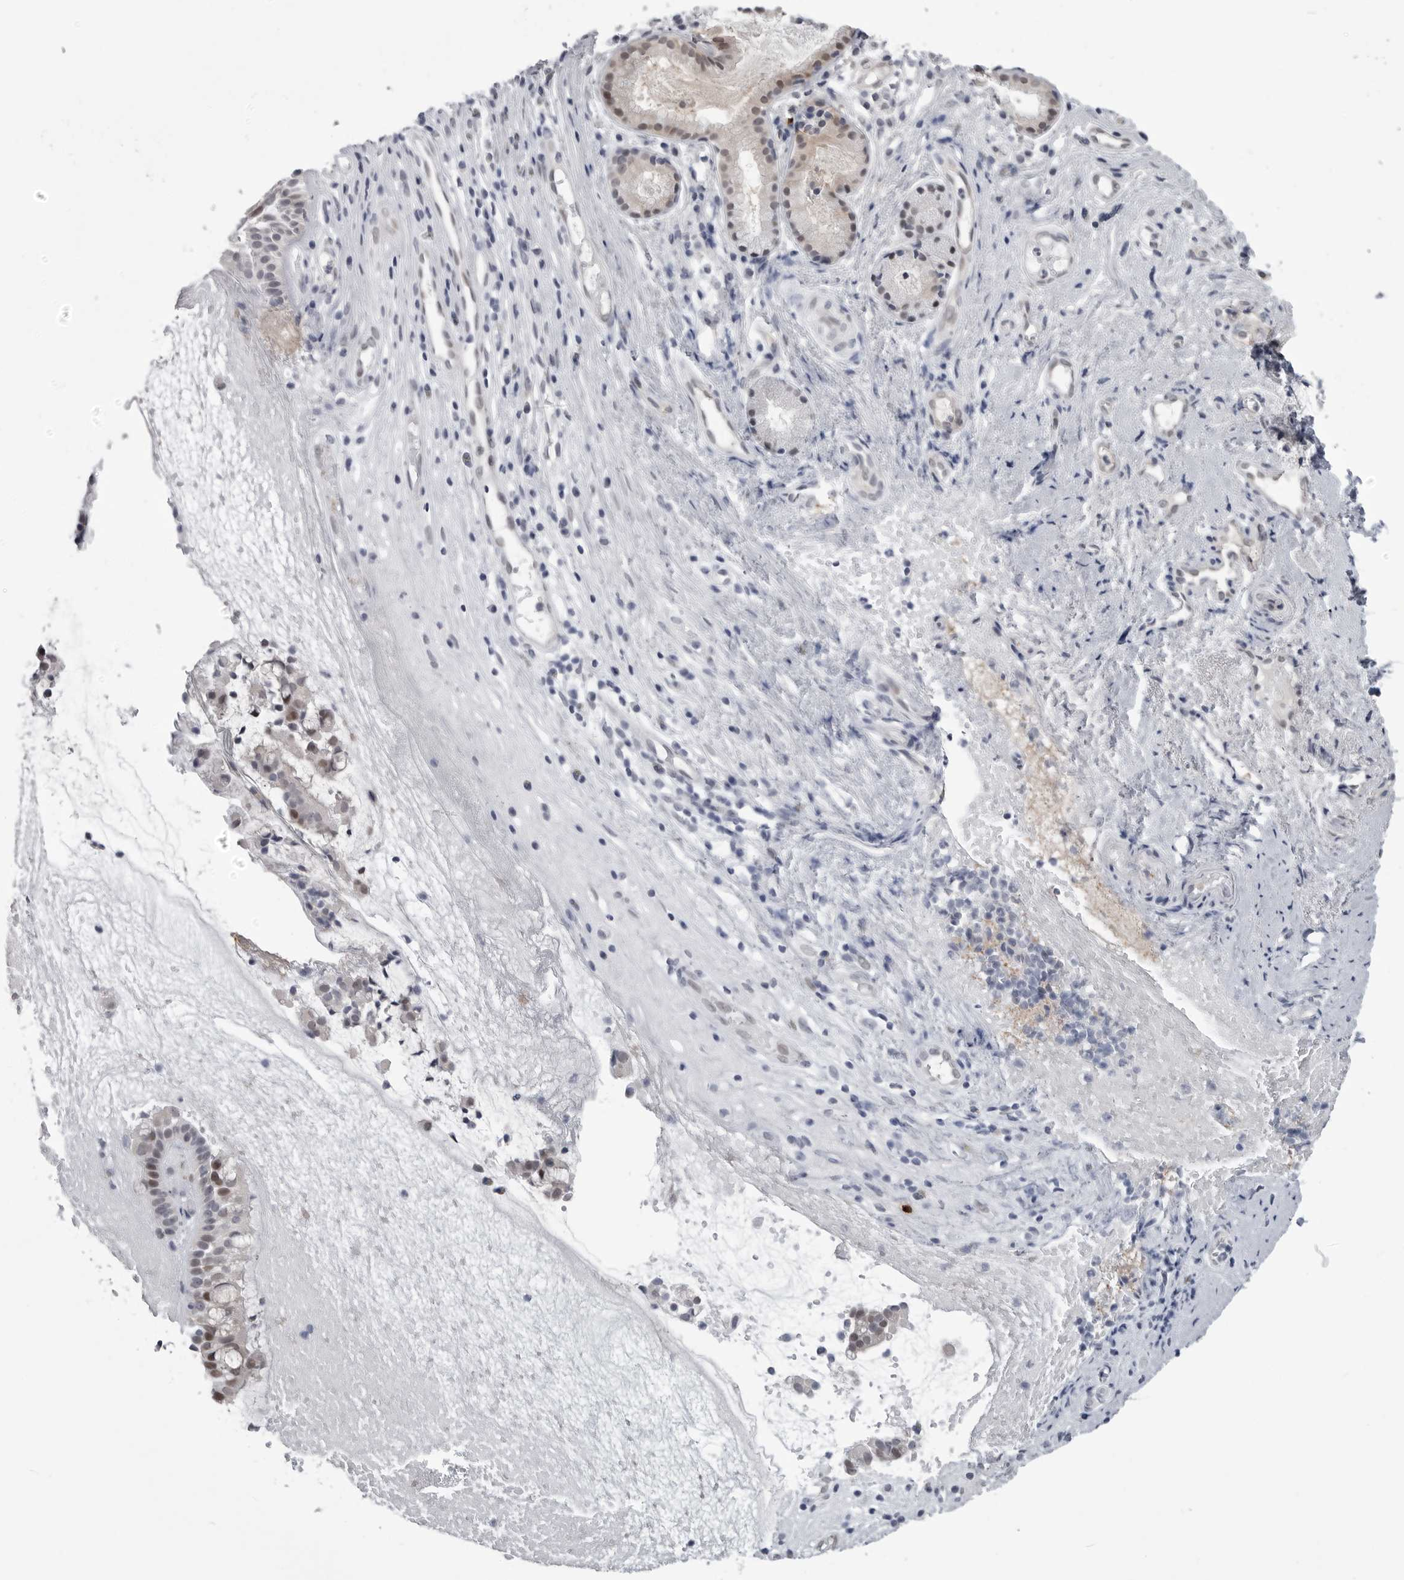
{"staining": {"intensity": "weak", "quantity": "25%-75%", "location": "cytoplasmic/membranous,nuclear"}, "tissue": "nasopharynx", "cell_type": "Respiratory epithelial cells", "image_type": "normal", "snomed": [{"axis": "morphology", "description": "Normal tissue, NOS"}, {"axis": "topography", "description": "Nasopharynx"}], "caption": "Immunohistochemistry photomicrograph of normal human nasopharynx stained for a protein (brown), which reveals low levels of weak cytoplasmic/membranous,nuclear positivity in about 25%-75% of respiratory epithelial cells.", "gene": "PNPO", "patient": {"sex": "female", "age": 39}}